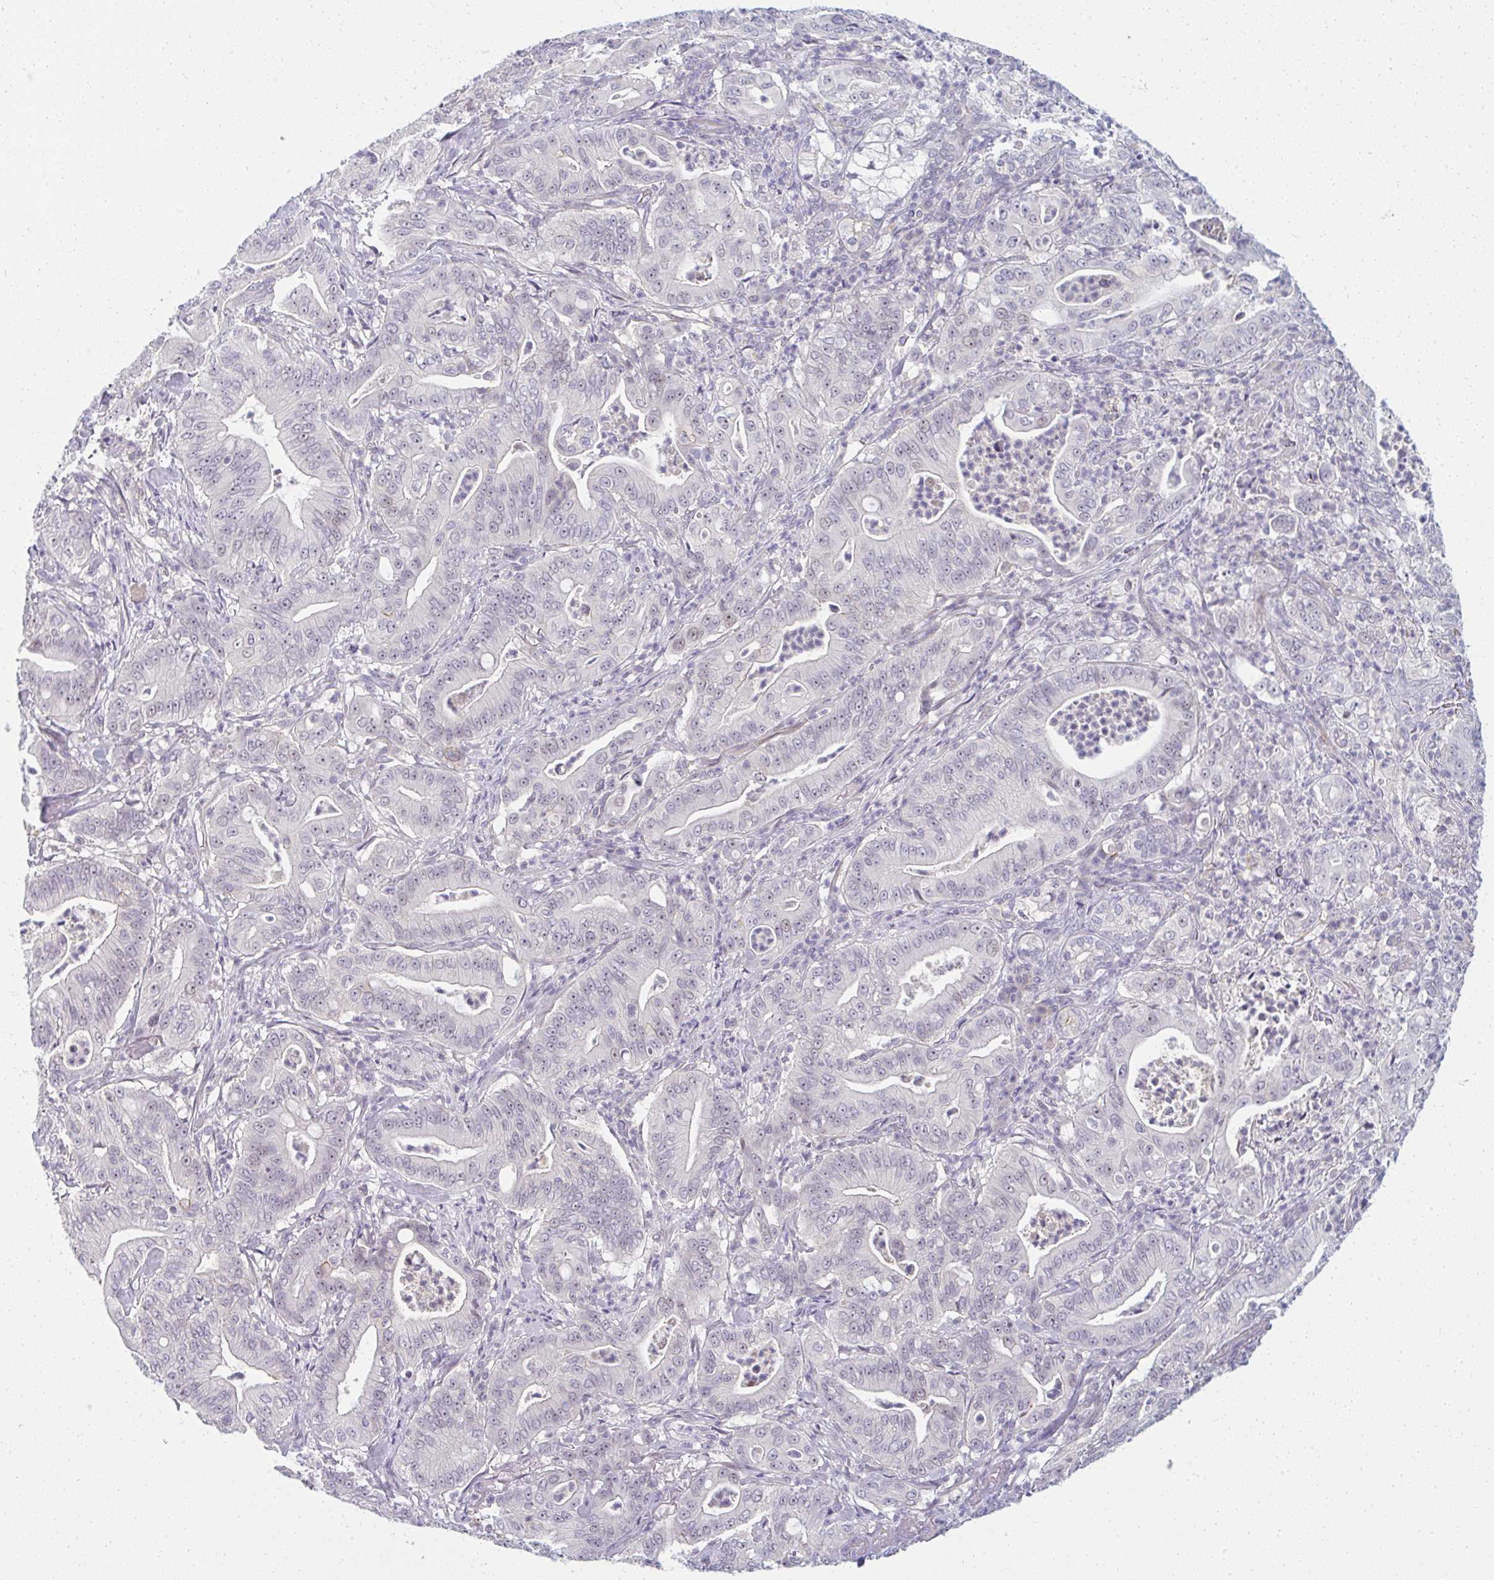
{"staining": {"intensity": "negative", "quantity": "none", "location": "none"}, "tissue": "pancreatic cancer", "cell_type": "Tumor cells", "image_type": "cancer", "snomed": [{"axis": "morphology", "description": "Adenocarcinoma, NOS"}, {"axis": "topography", "description": "Pancreas"}], "caption": "Pancreatic adenocarcinoma was stained to show a protein in brown. There is no significant staining in tumor cells. (DAB (3,3'-diaminobenzidine) immunohistochemistry (IHC) with hematoxylin counter stain).", "gene": "PPFIA4", "patient": {"sex": "male", "age": 71}}